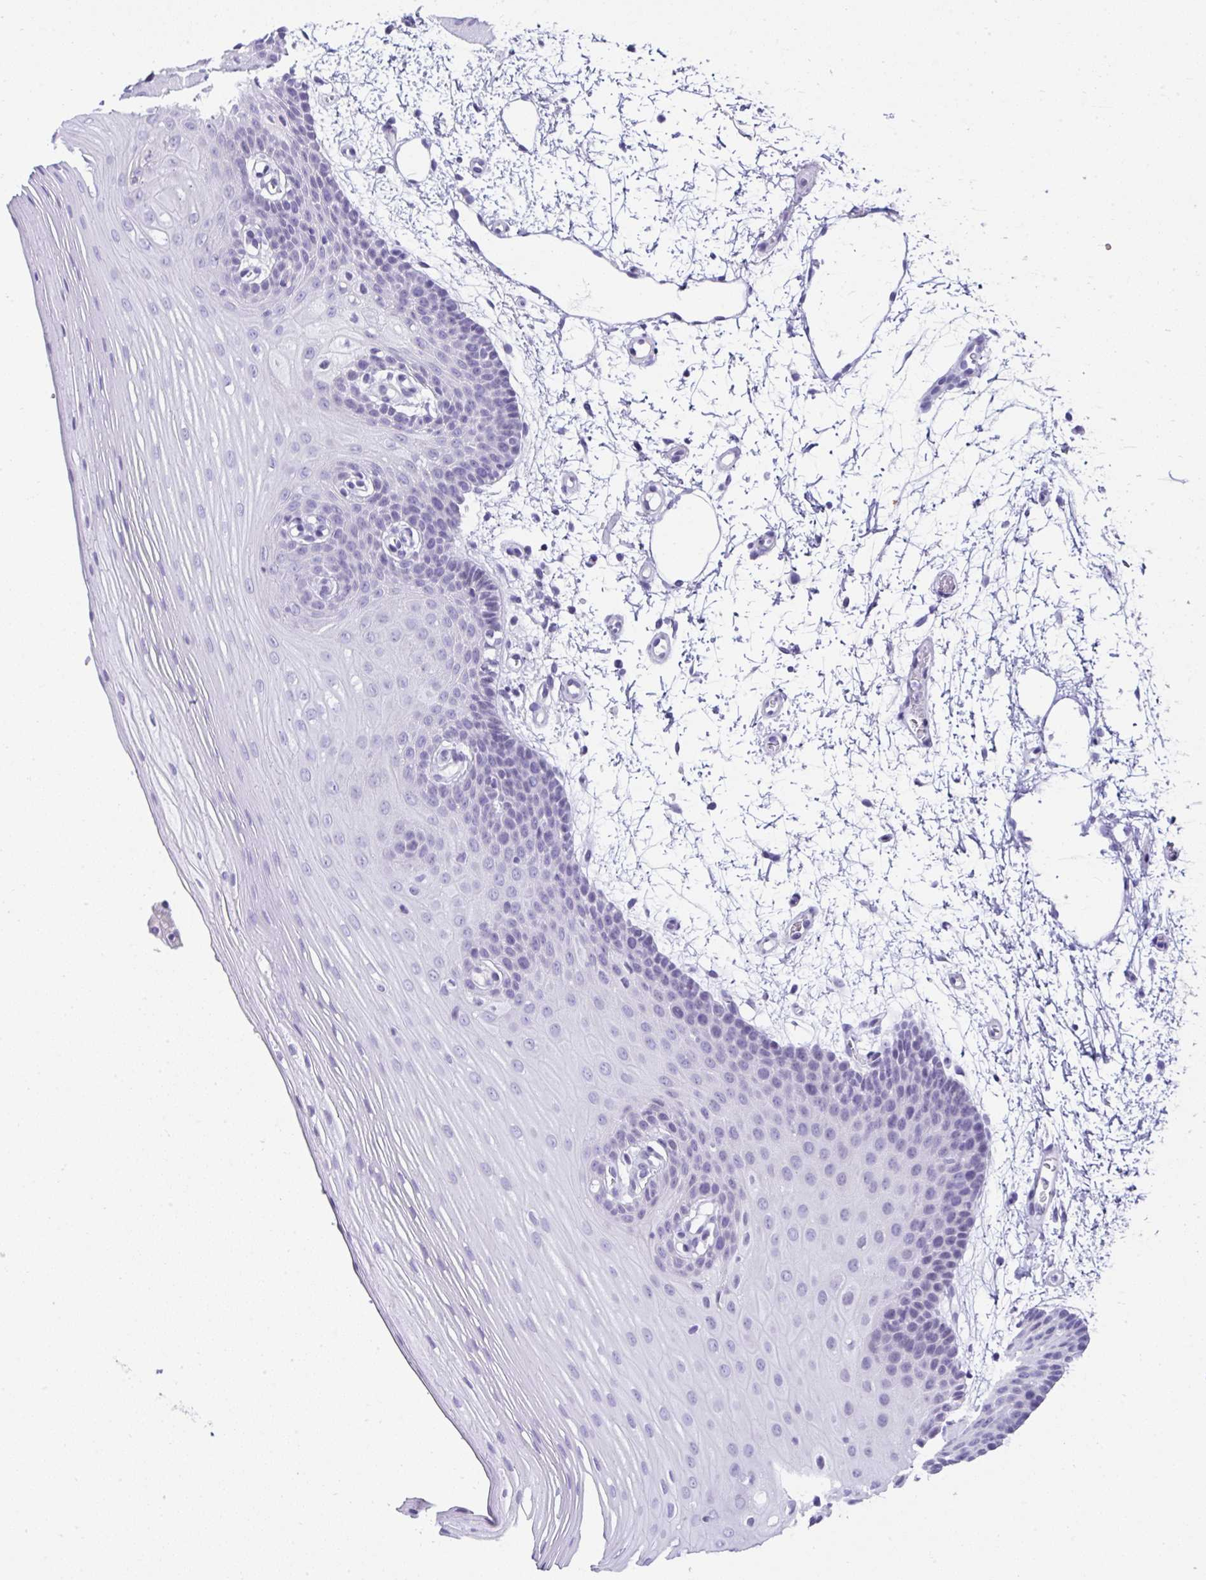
{"staining": {"intensity": "negative", "quantity": "none", "location": "none"}, "tissue": "oral mucosa", "cell_type": "Squamous epithelial cells", "image_type": "normal", "snomed": [{"axis": "morphology", "description": "Normal tissue, NOS"}, {"axis": "topography", "description": "Oral tissue"}], "caption": "IHC photomicrograph of benign human oral mucosa stained for a protein (brown), which exhibits no positivity in squamous epithelial cells.", "gene": "RNF183", "patient": {"sex": "female", "age": 81}}